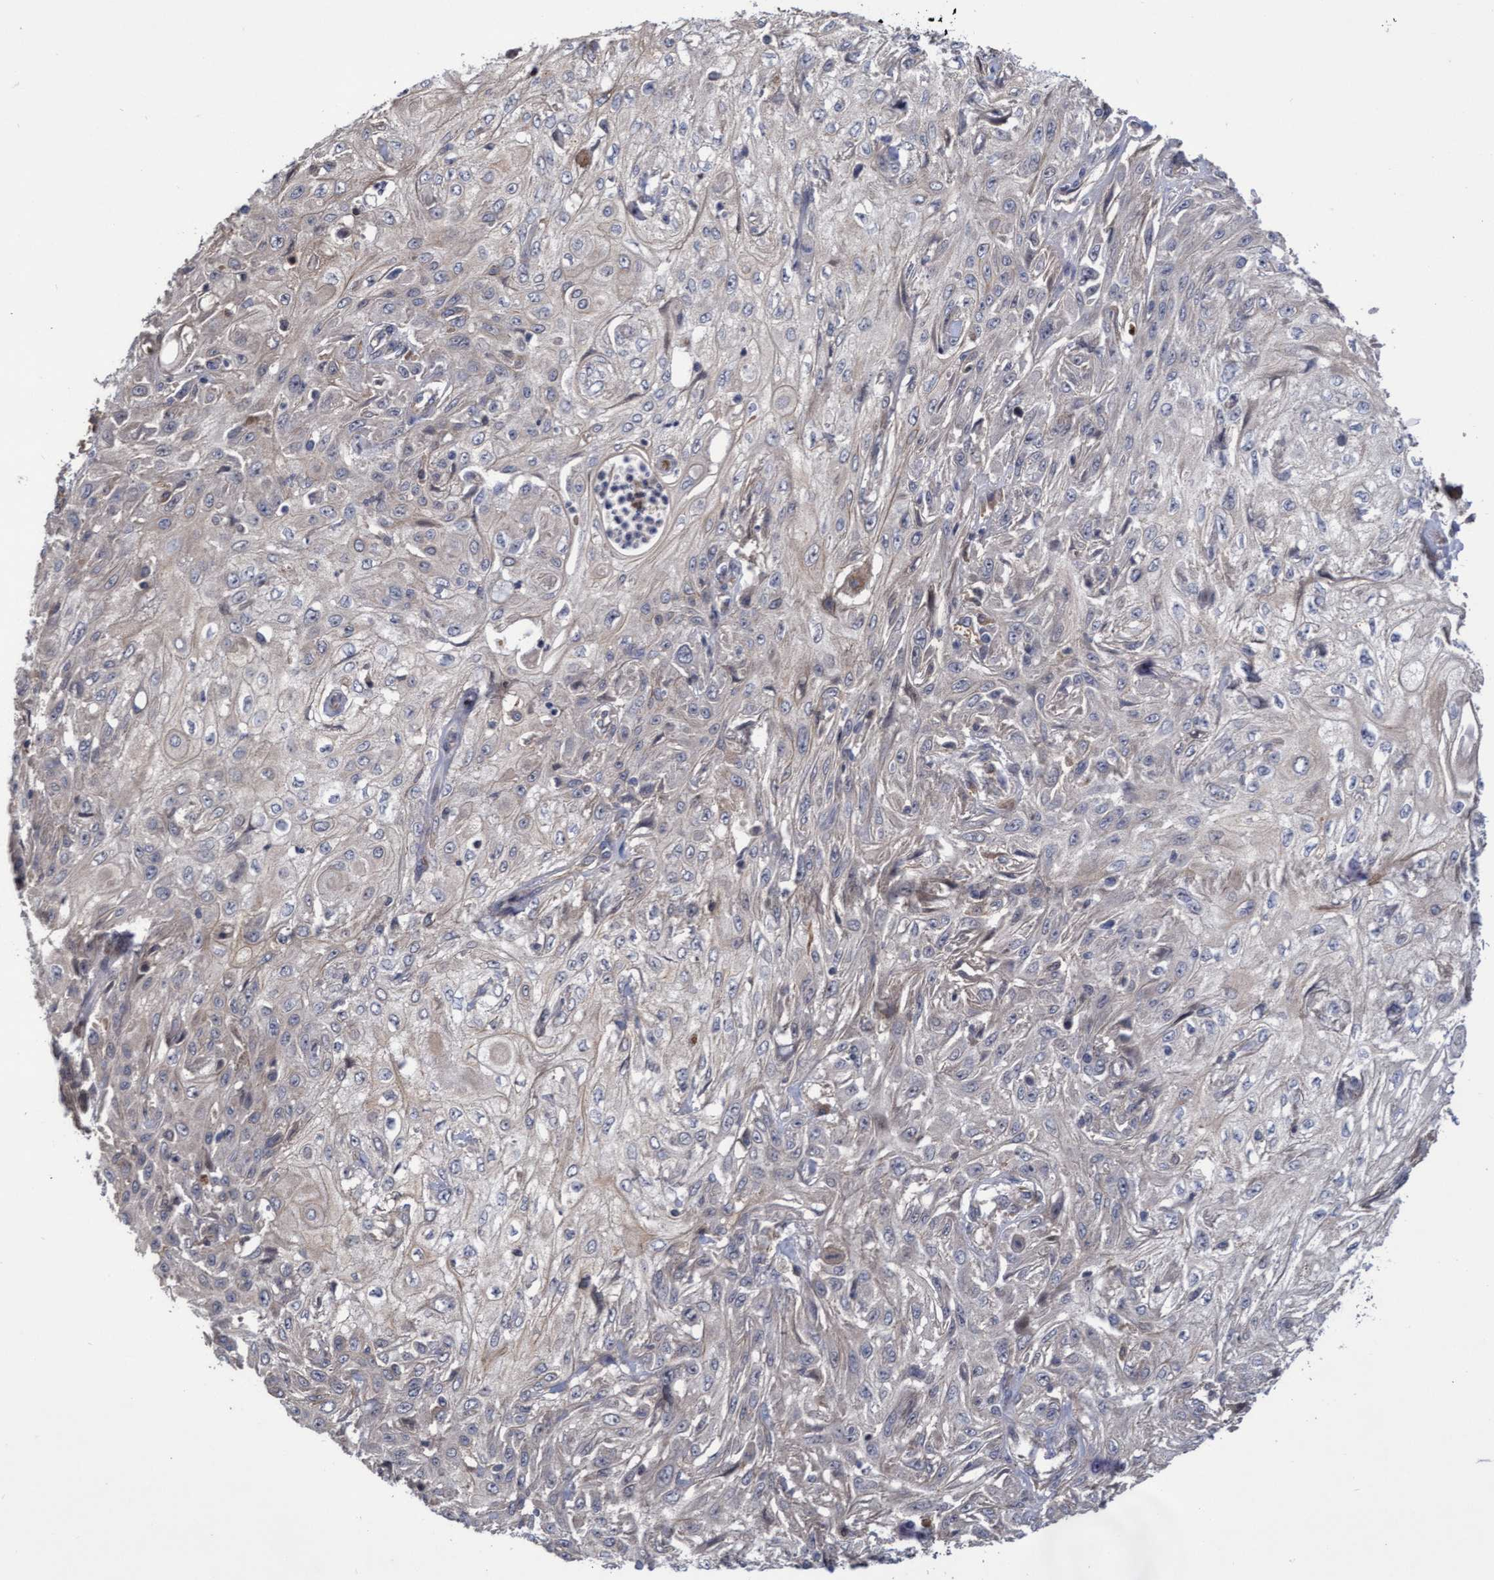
{"staining": {"intensity": "negative", "quantity": "none", "location": "none"}, "tissue": "skin cancer", "cell_type": "Tumor cells", "image_type": "cancer", "snomed": [{"axis": "morphology", "description": "Squamous cell carcinoma, NOS"}, {"axis": "morphology", "description": "Squamous cell carcinoma, metastatic, NOS"}, {"axis": "topography", "description": "Skin"}, {"axis": "topography", "description": "Lymph node"}], "caption": "Photomicrograph shows no protein staining in tumor cells of skin cancer (squamous cell carcinoma) tissue.", "gene": "COBL", "patient": {"sex": "male", "age": 75}}